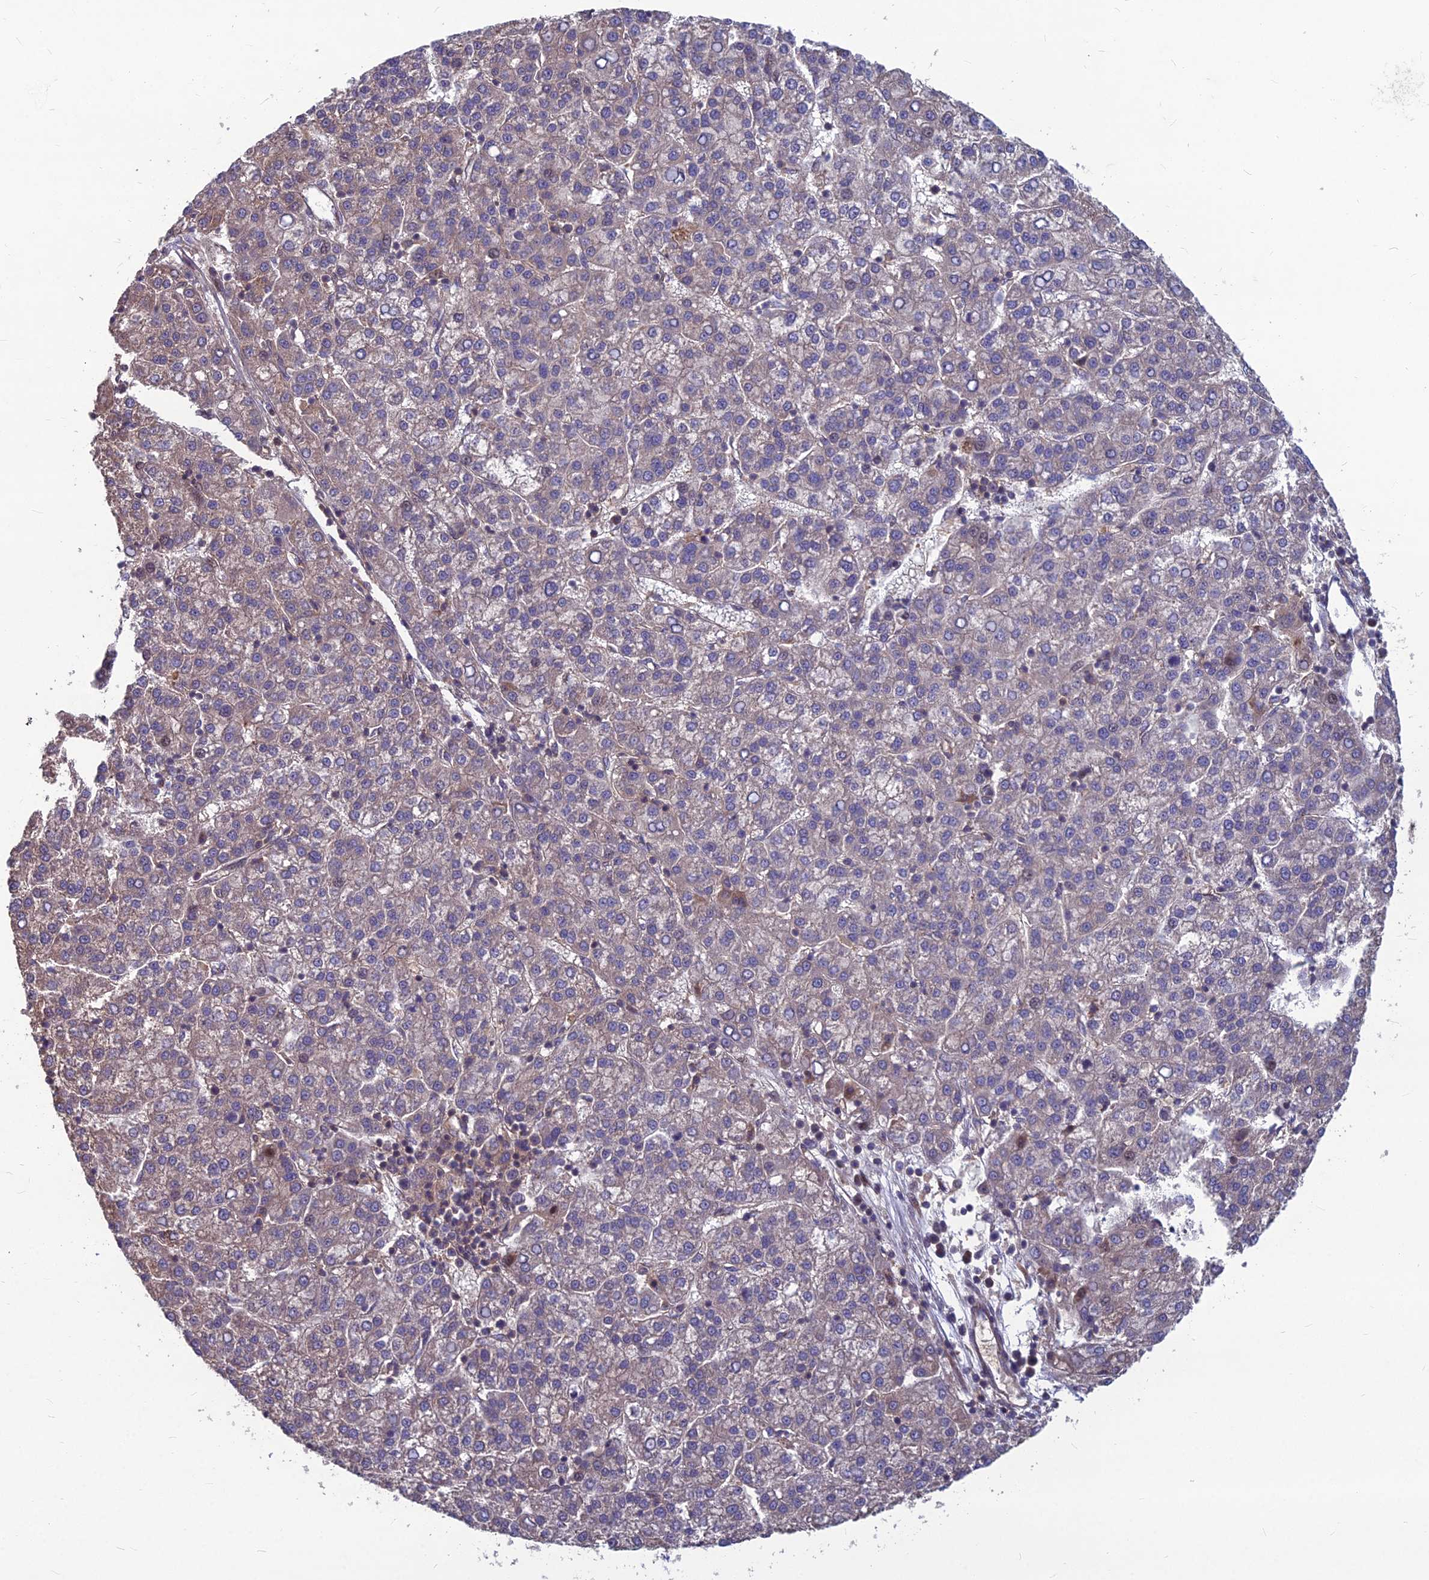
{"staining": {"intensity": "weak", "quantity": "<25%", "location": "cytoplasmic/membranous"}, "tissue": "liver cancer", "cell_type": "Tumor cells", "image_type": "cancer", "snomed": [{"axis": "morphology", "description": "Carcinoma, Hepatocellular, NOS"}, {"axis": "topography", "description": "Liver"}], "caption": "The IHC histopathology image has no significant expression in tumor cells of hepatocellular carcinoma (liver) tissue. (IHC, brightfield microscopy, high magnification).", "gene": "MFSD8", "patient": {"sex": "female", "age": 58}}